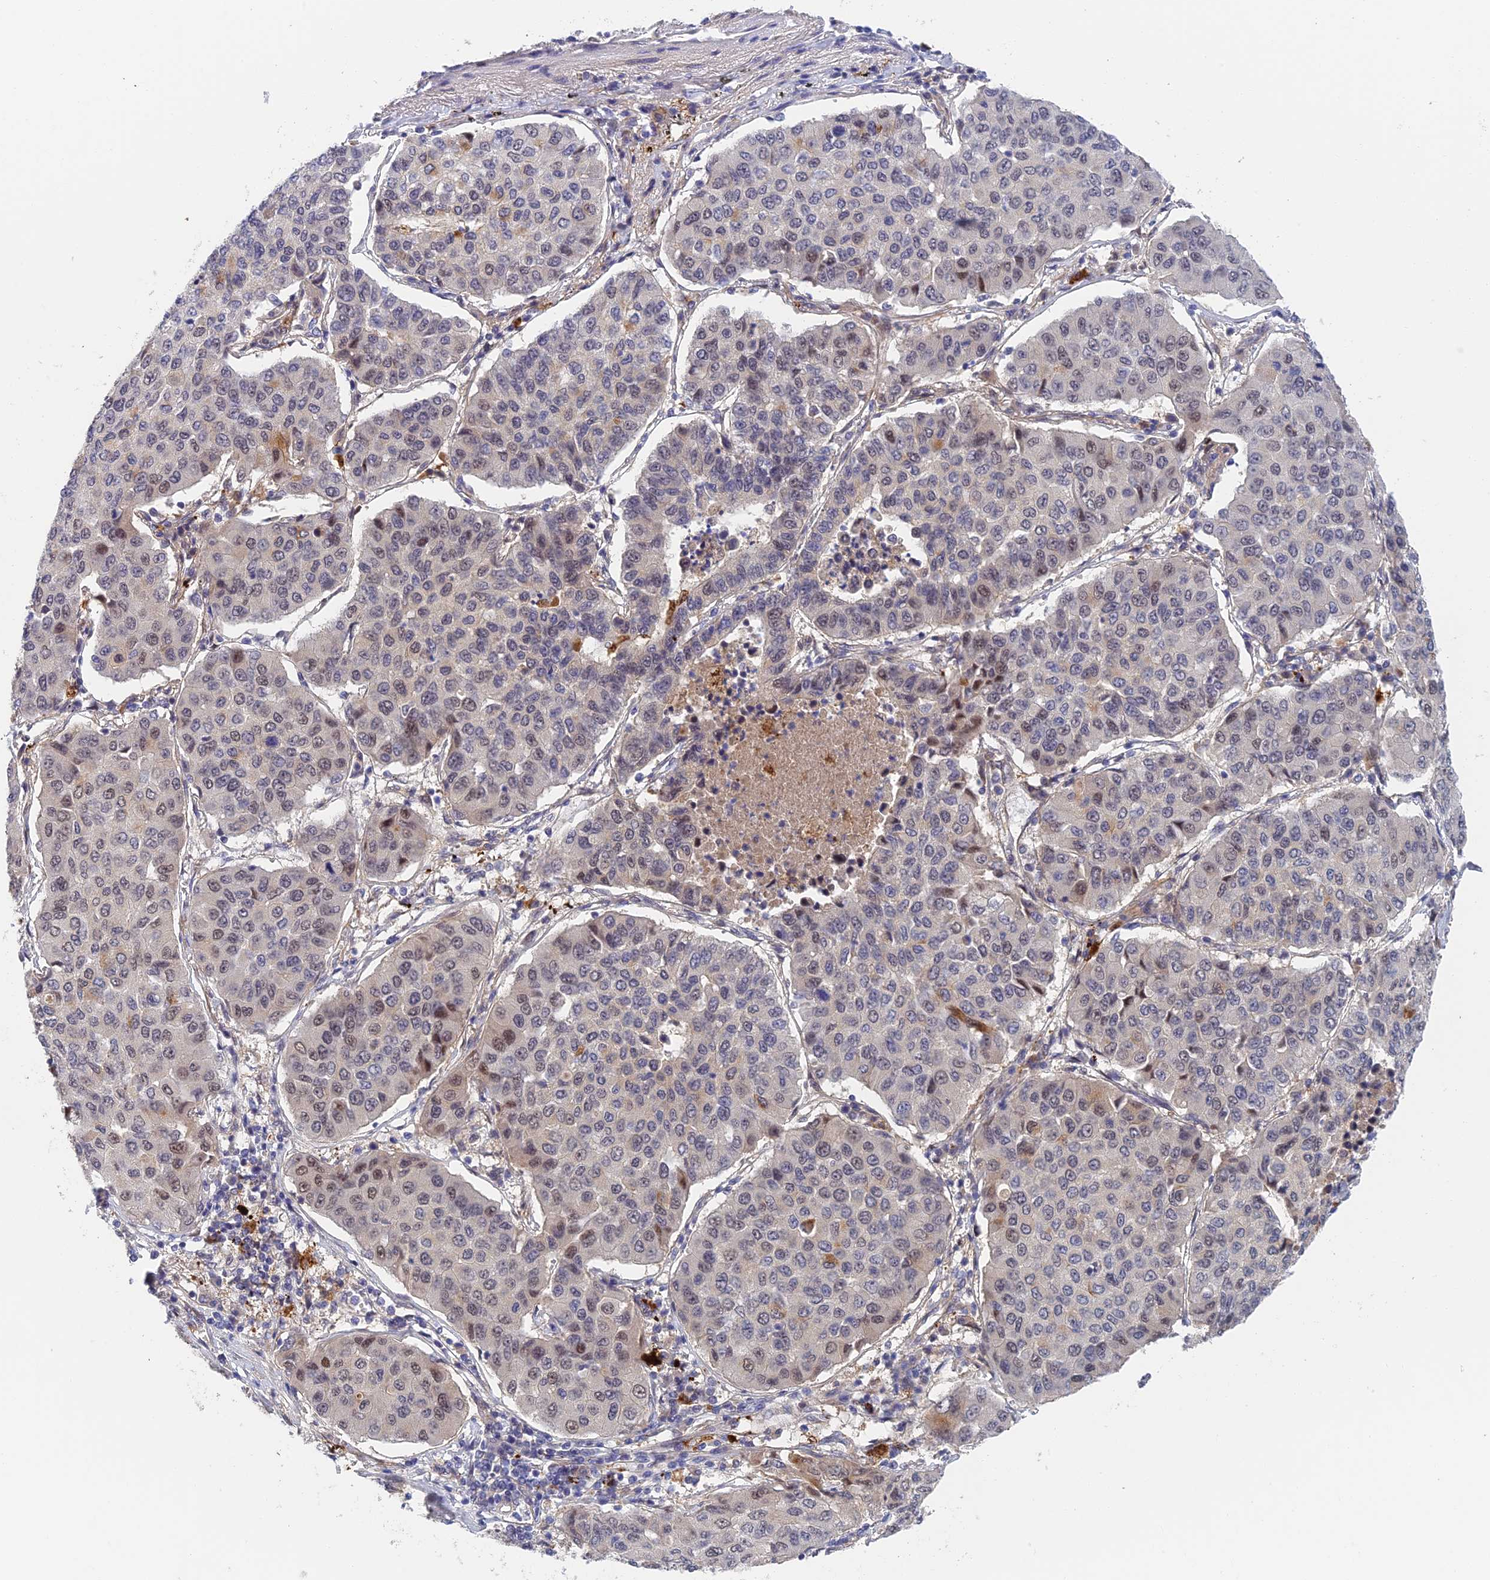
{"staining": {"intensity": "weak", "quantity": "<25%", "location": "nuclear"}, "tissue": "lung cancer", "cell_type": "Tumor cells", "image_type": "cancer", "snomed": [{"axis": "morphology", "description": "Squamous cell carcinoma, NOS"}, {"axis": "topography", "description": "Lung"}], "caption": "Lung cancer (squamous cell carcinoma) was stained to show a protein in brown. There is no significant staining in tumor cells.", "gene": "NSMCE1", "patient": {"sex": "male", "age": 74}}